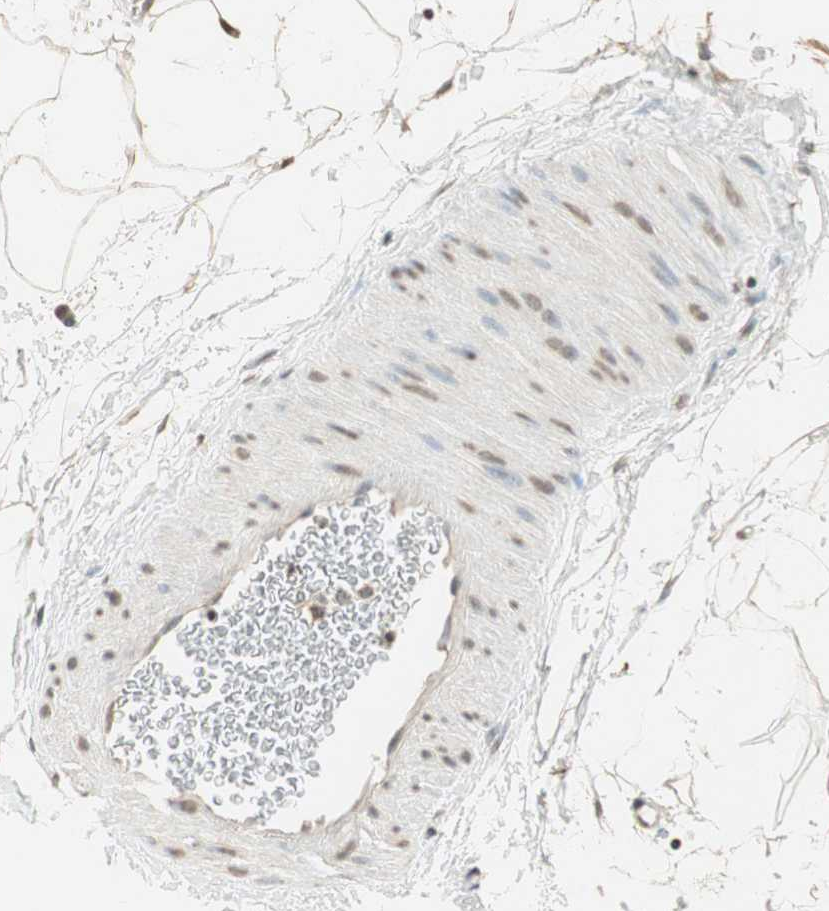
{"staining": {"intensity": "weak", "quantity": ">75%", "location": "cytoplasmic/membranous"}, "tissue": "adipose tissue", "cell_type": "Adipocytes", "image_type": "normal", "snomed": [{"axis": "morphology", "description": "Normal tissue, NOS"}, {"axis": "topography", "description": "Soft tissue"}], "caption": "Immunohistochemistry of normal human adipose tissue shows low levels of weak cytoplasmic/membranous positivity in approximately >75% of adipocytes. The staining was performed using DAB (3,3'-diaminobenzidine), with brown indicating positive protein expression. Nuclei are stained blue with hematoxylin.", "gene": "PRELID1", "patient": {"sex": "male", "age": 72}}